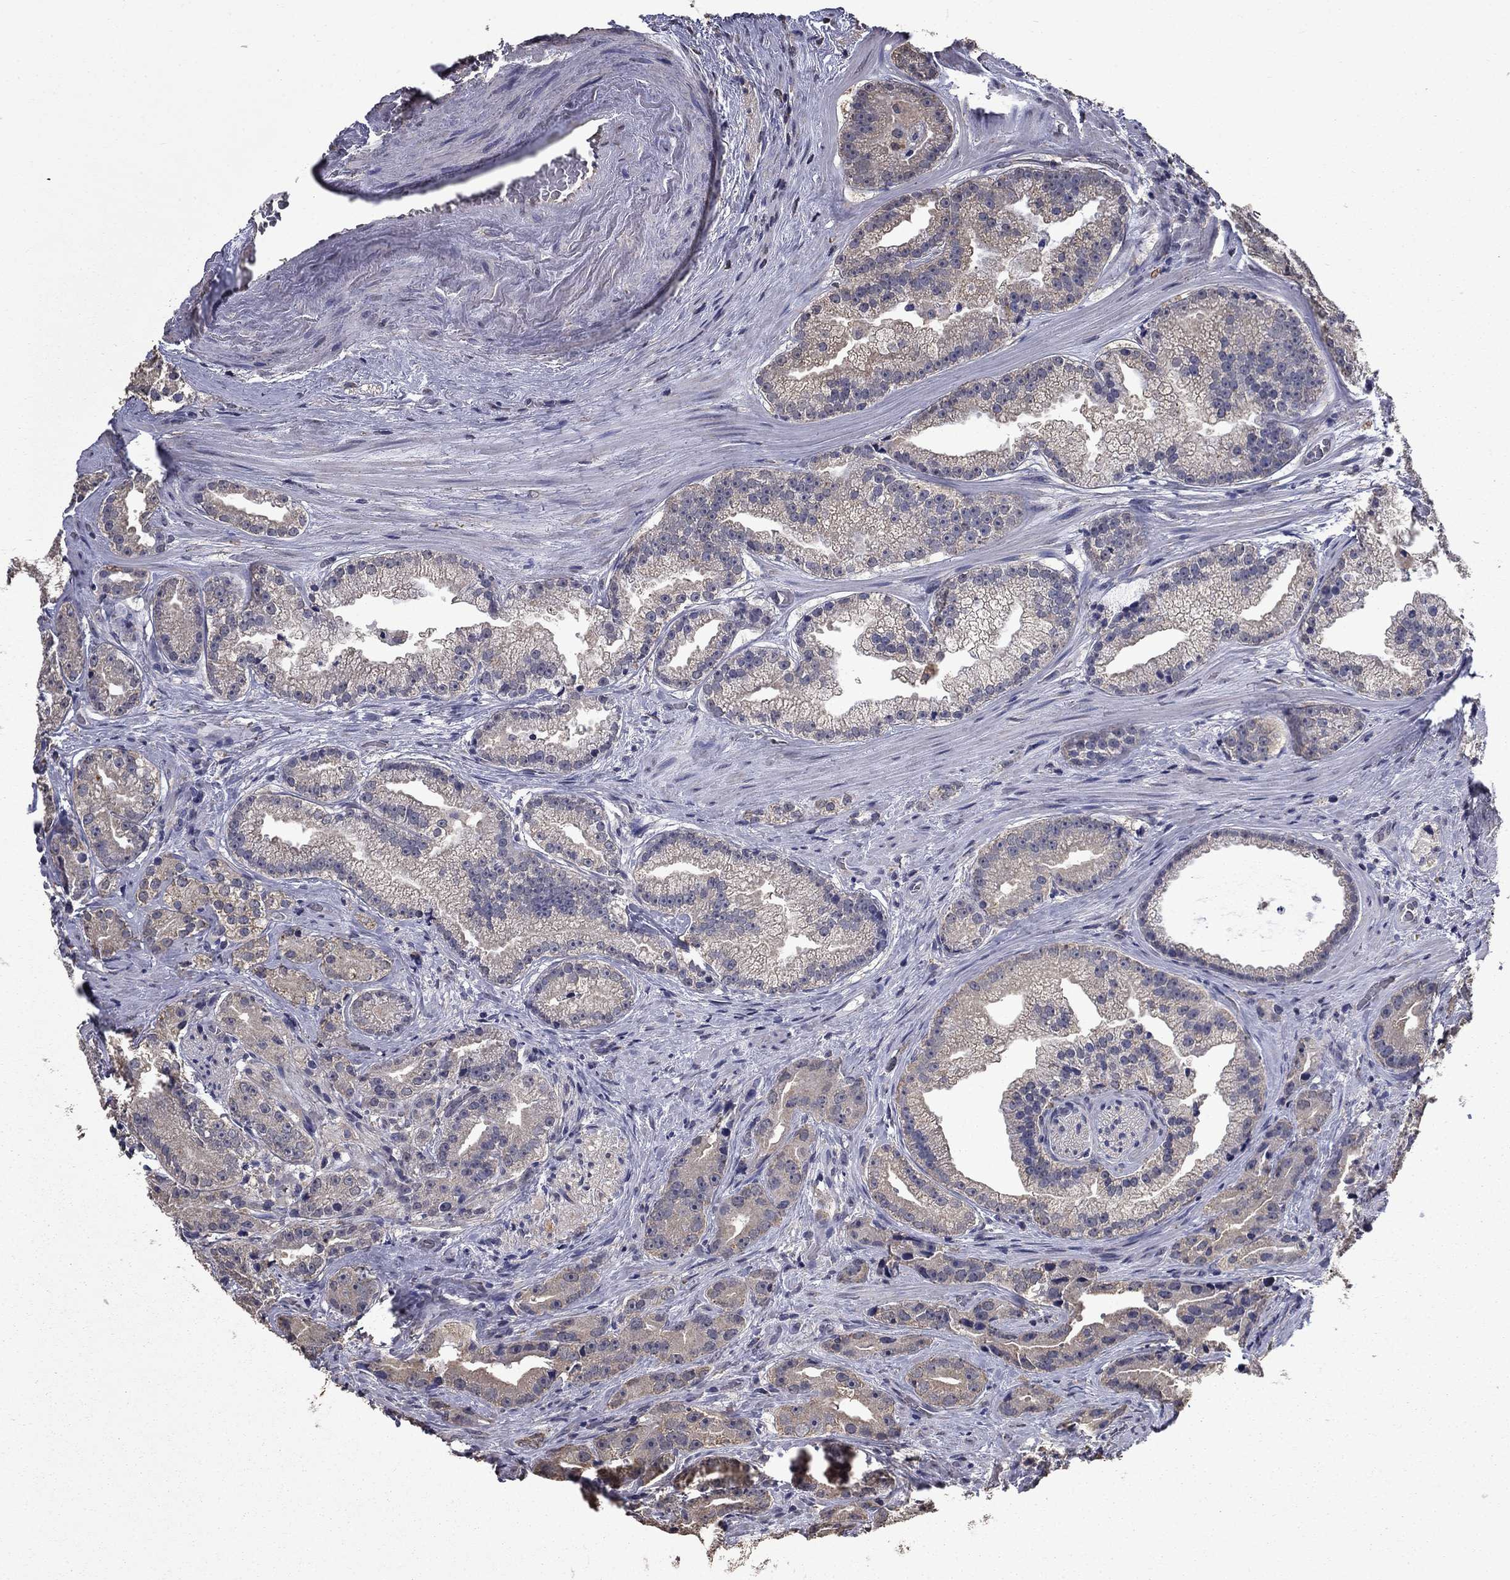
{"staining": {"intensity": "negative", "quantity": "none", "location": "none"}, "tissue": "prostate cancer", "cell_type": "Tumor cells", "image_type": "cancer", "snomed": [{"axis": "morphology", "description": "Adenocarcinoma, NOS"}, {"axis": "morphology", "description": "Adenocarcinoma, High grade"}, {"axis": "topography", "description": "Prostate"}], "caption": "Immunohistochemical staining of prostate cancer (adenocarcinoma) exhibits no significant staining in tumor cells.", "gene": "MFAP3L", "patient": {"sex": "male", "age": 64}}